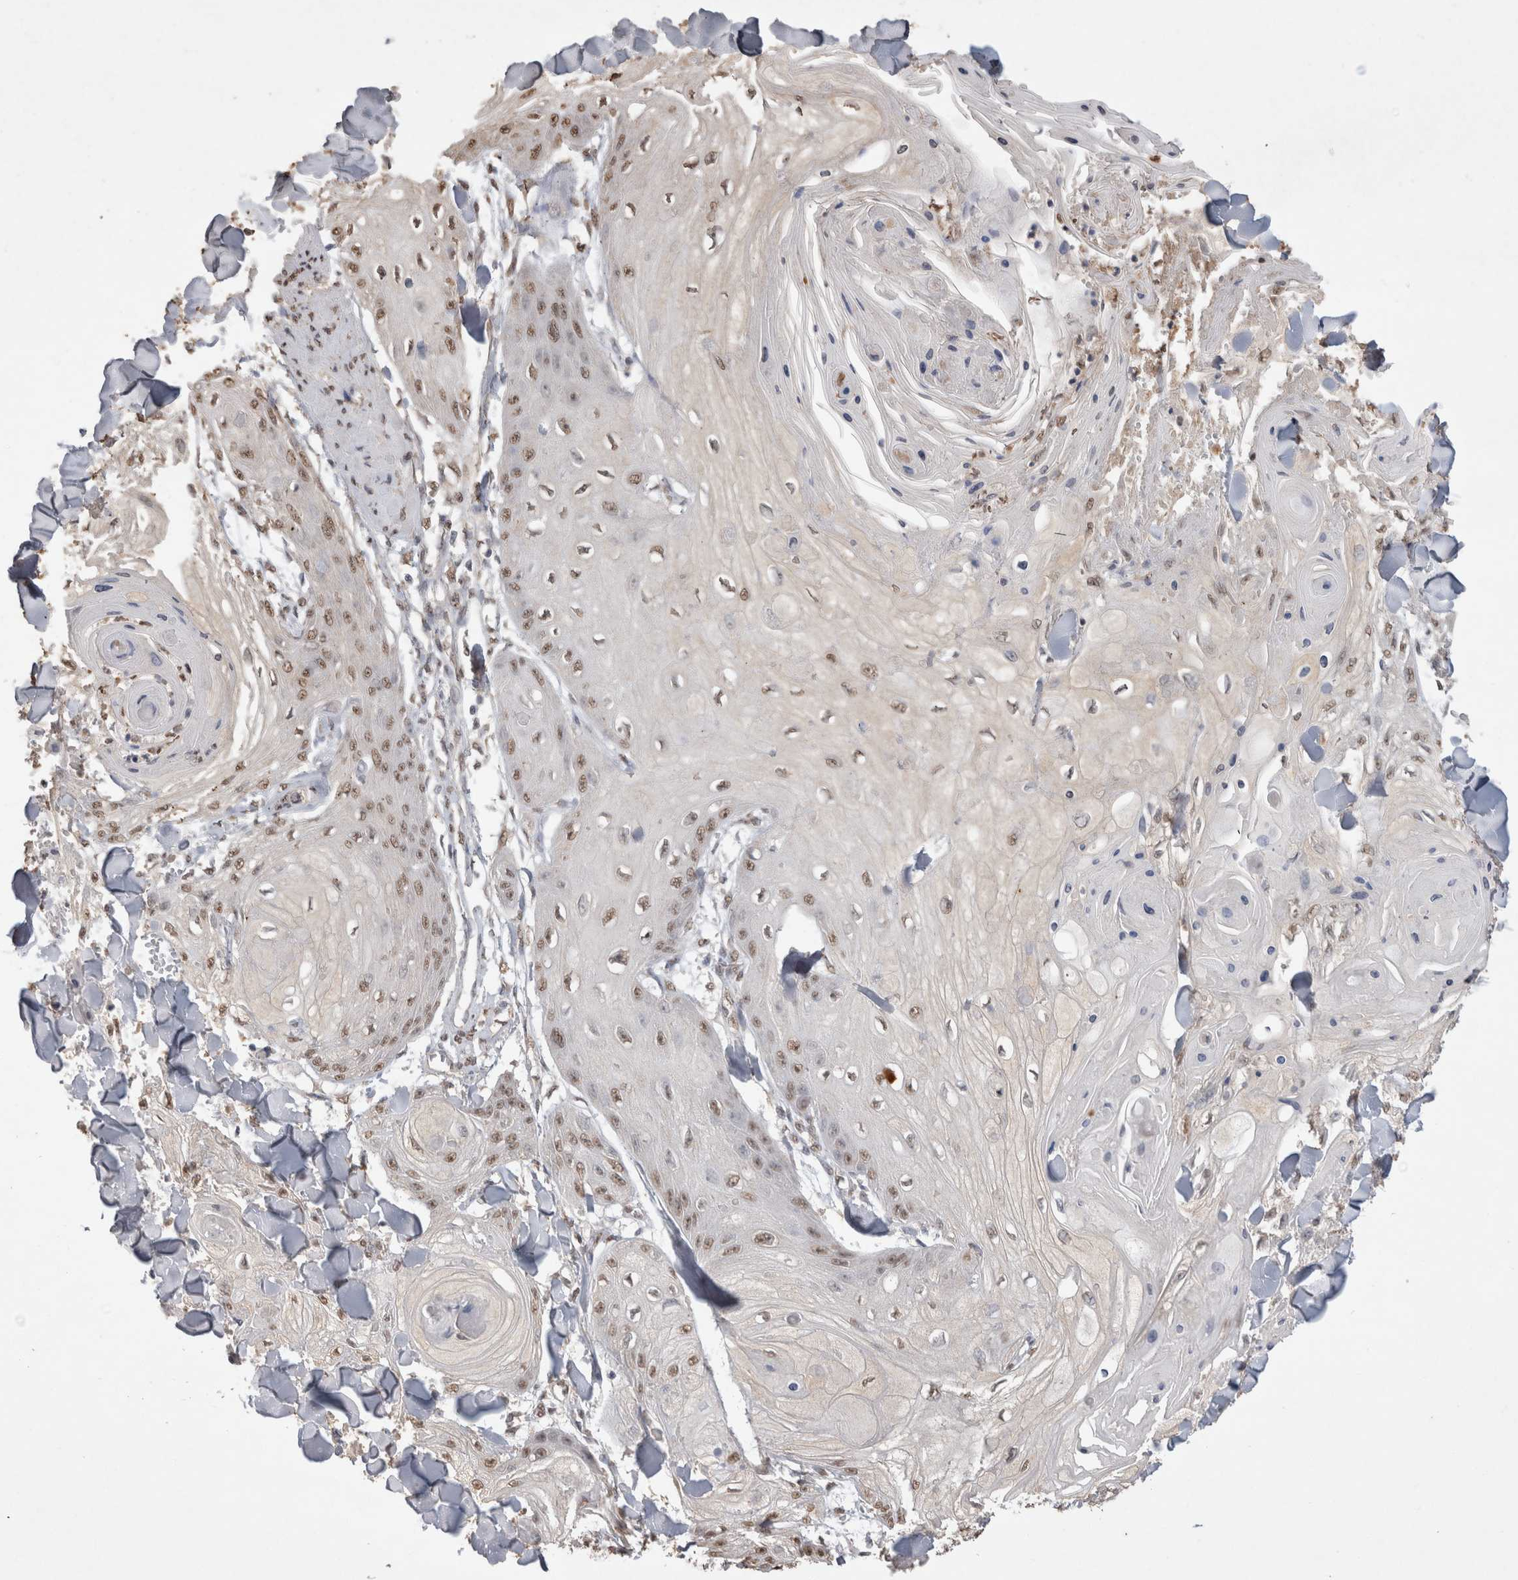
{"staining": {"intensity": "weak", "quantity": "25%-75%", "location": "nuclear"}, "tissue": "skin cancer", "cell_type": "Tumor cells", "image_type": "cancer", "snomed": [{"axis": "morphology", "description": "Squamous cell carcinoma, NOS"}, {"axis": "topography", "description": "Skin"}], "caption": "Squamous cell carcinoma (skin) stained with IHC demonstrates weak nuclear expression in approximately 25%-75% of tumor cells.", "gene": "MLX", "patient": {"sex": "male", "age": 74}}